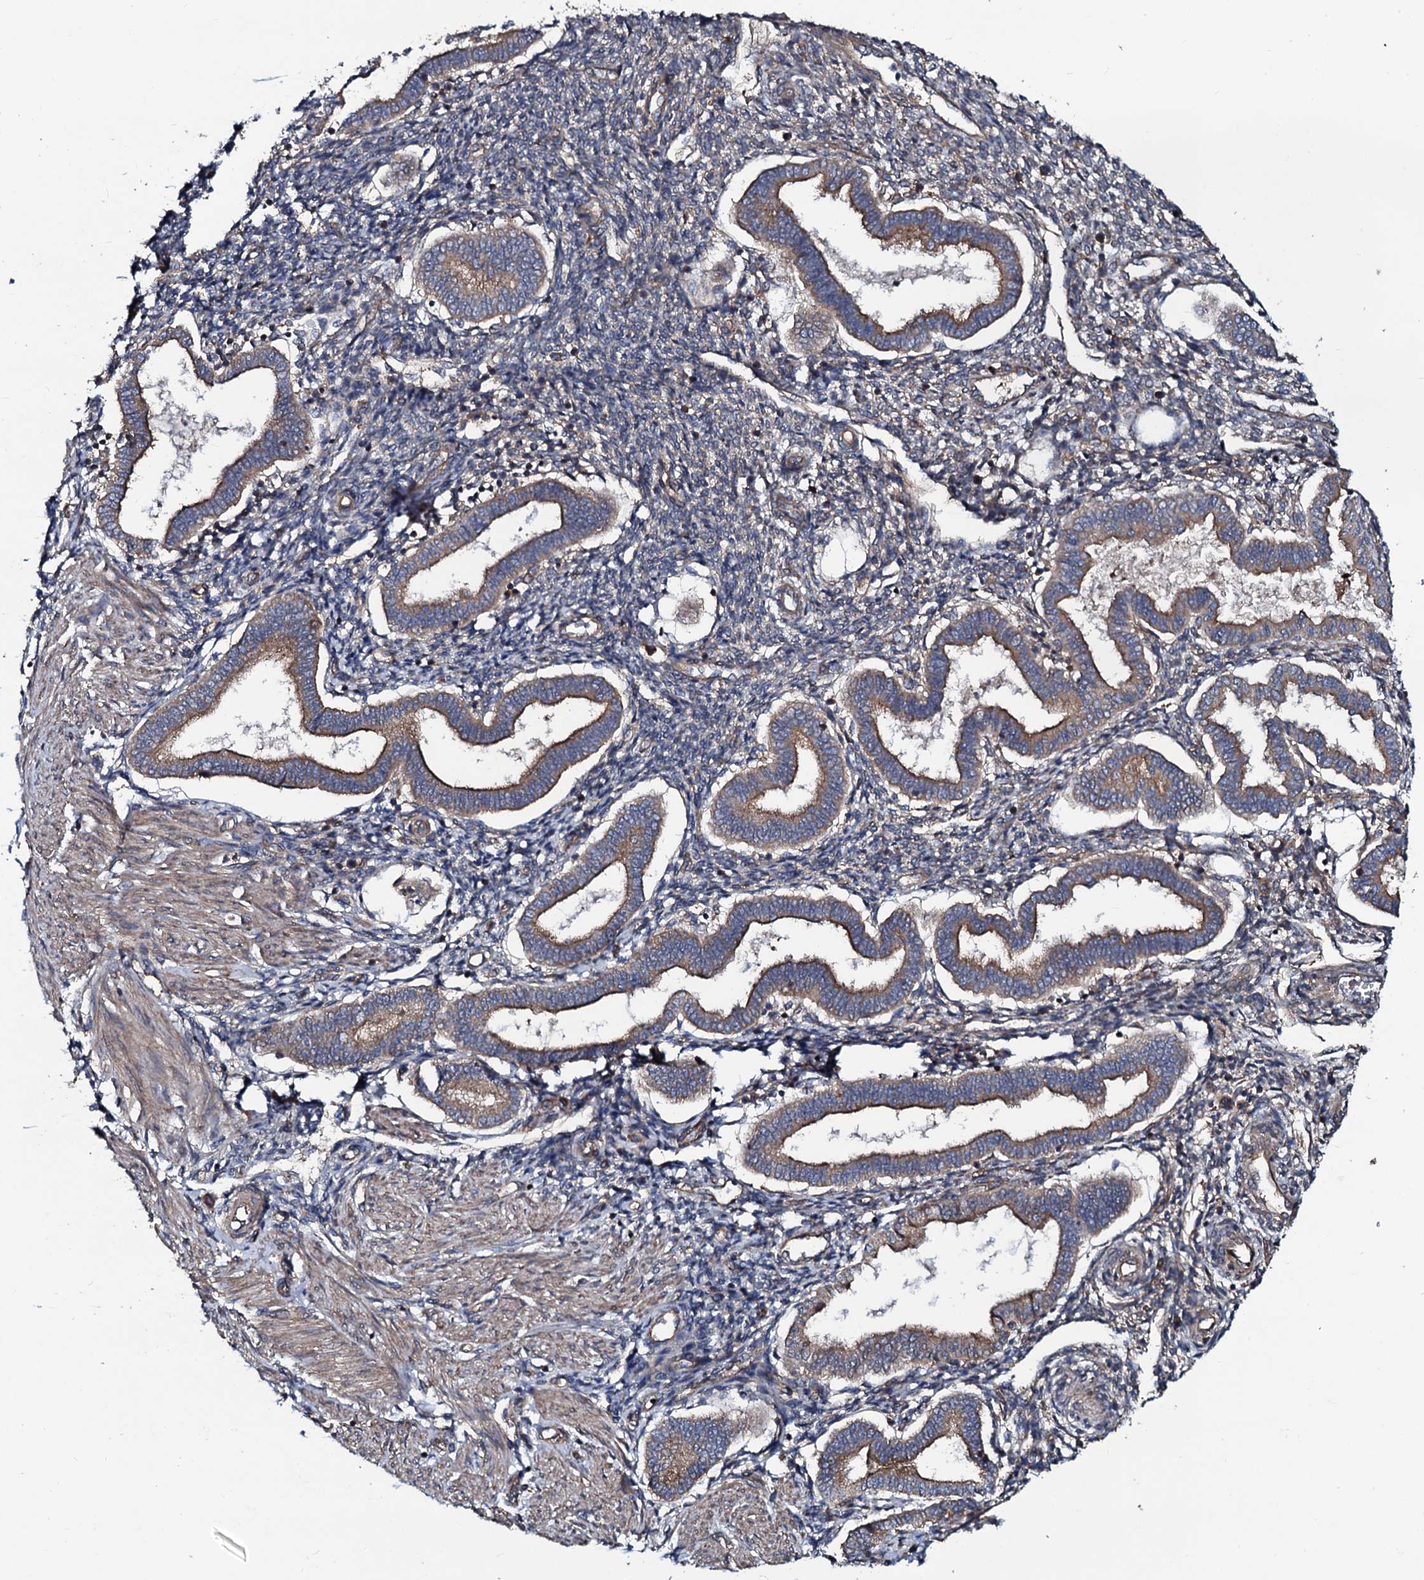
{"staining": {"intensity": "negative", "quantity": "none", "location": "none"}, "tissue": "endometrium", "cell_type": "Cells in endometrial stroma", "image_type": "normal", "snomed": [{"axis": "morphology", "description": "Normal tissue, NOS"}, {"axis": "topography", "description": "Endometrium"}], "caption": "Immunohistochemistry histopathology image of normal human endometrium stained for a protein (brown), which displays no expression in cells in endometrial stroma.", "gene": "USPL1", "patient": {"sex": "female", "age": 24}}